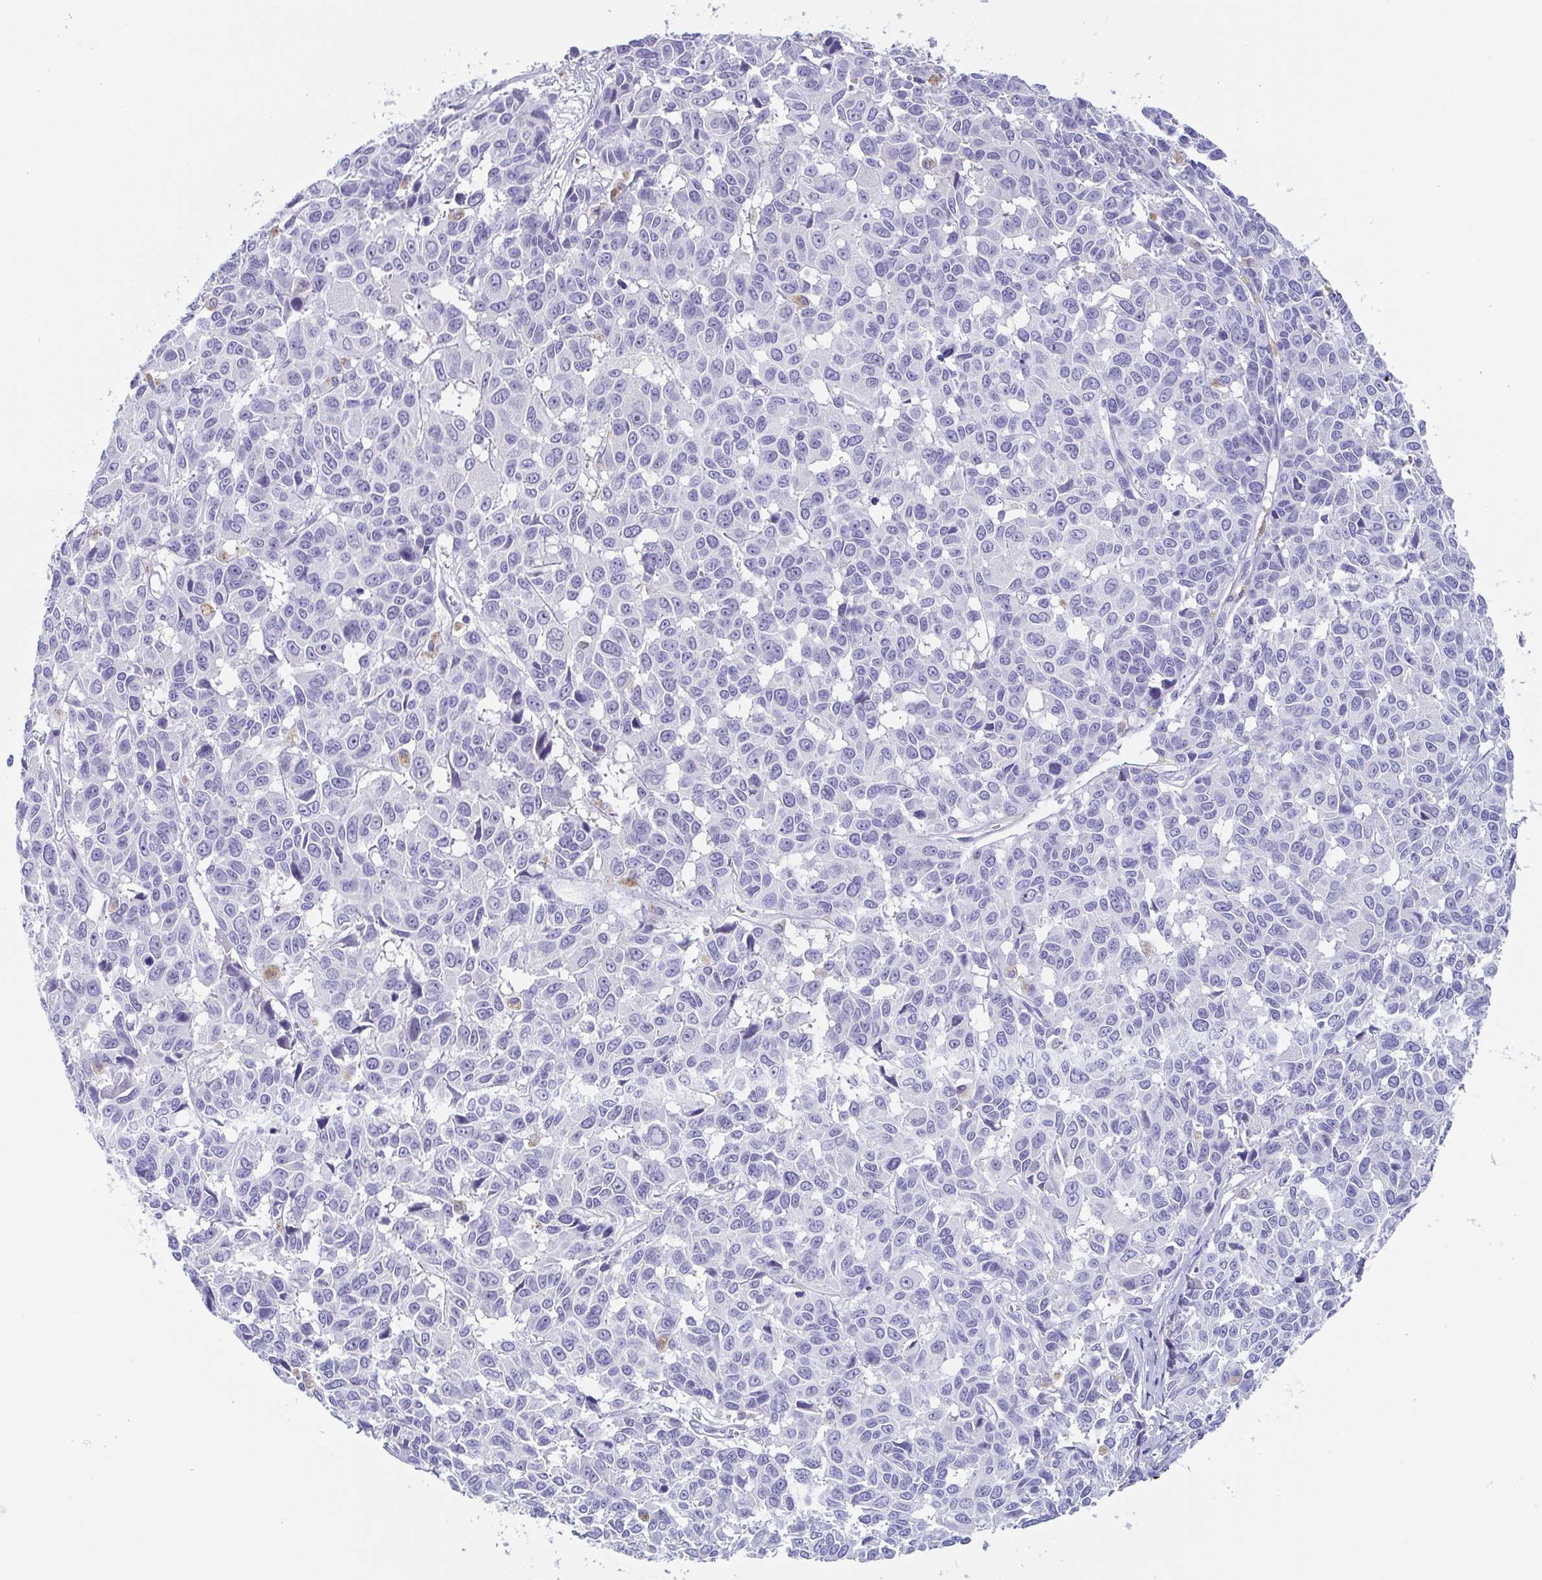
{"staining": {"intensity": "negative", "quantity": "none", "location": "none"}, "tissue": "melanoma", "cell_type": "Tumor cells", "image_type": "cancer", "snomed": [{"axis": "morphology", "description": "Malignant melanoma, NOS"}, {"axis": "topography", "description": "Skin"}], "caption": "Malignant melanoma stained for a protein using immunohistochemistry (IHC) reveals no expression tumor cells.", "gene": "TAGLN3", "patient": {"sex": "female", "age": 66}}